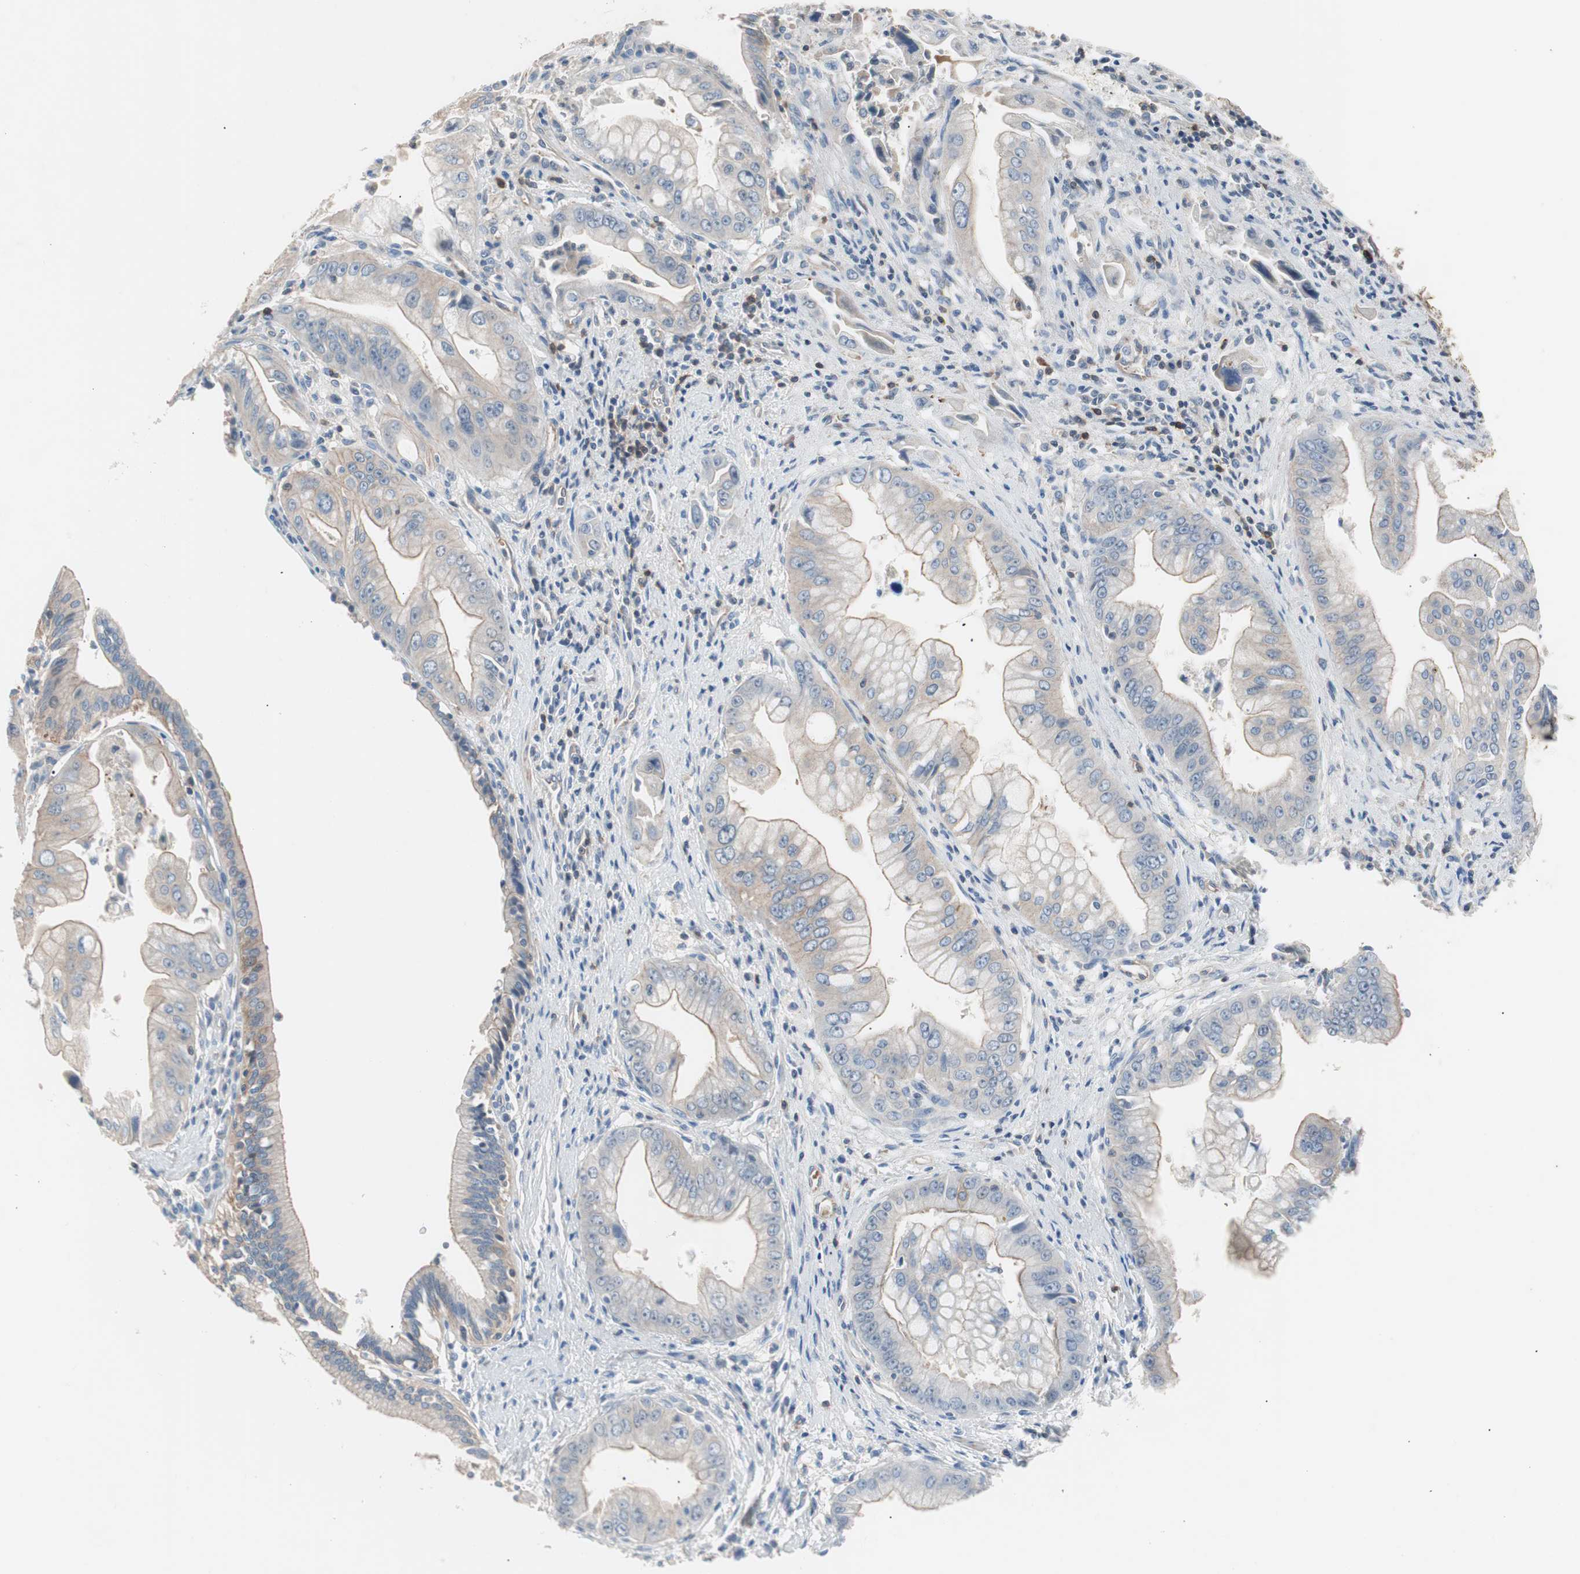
{"staining": {"intensity": "moderate", "quantity": "25%-75%", "location": "cytoplasmic/membranous"}, "tissue": "pancreatic cancer", "cell_type": "Tumor cells", "image_type": "cancer", "snomed": [{"axis": "morphology", "description": "Adenocarcinoma, NOS"}, {"axis": "topography", "description": "Pancreas"}], "caption": "Protein expression analysis of human pancreatic cancer (adenocarcinoma) reveals moderate cytoplasmic/membranous staining in about 25%-75% of tumor cells.", "gene": "GPR160", "patient": {"sex": "male", "age": 59}}